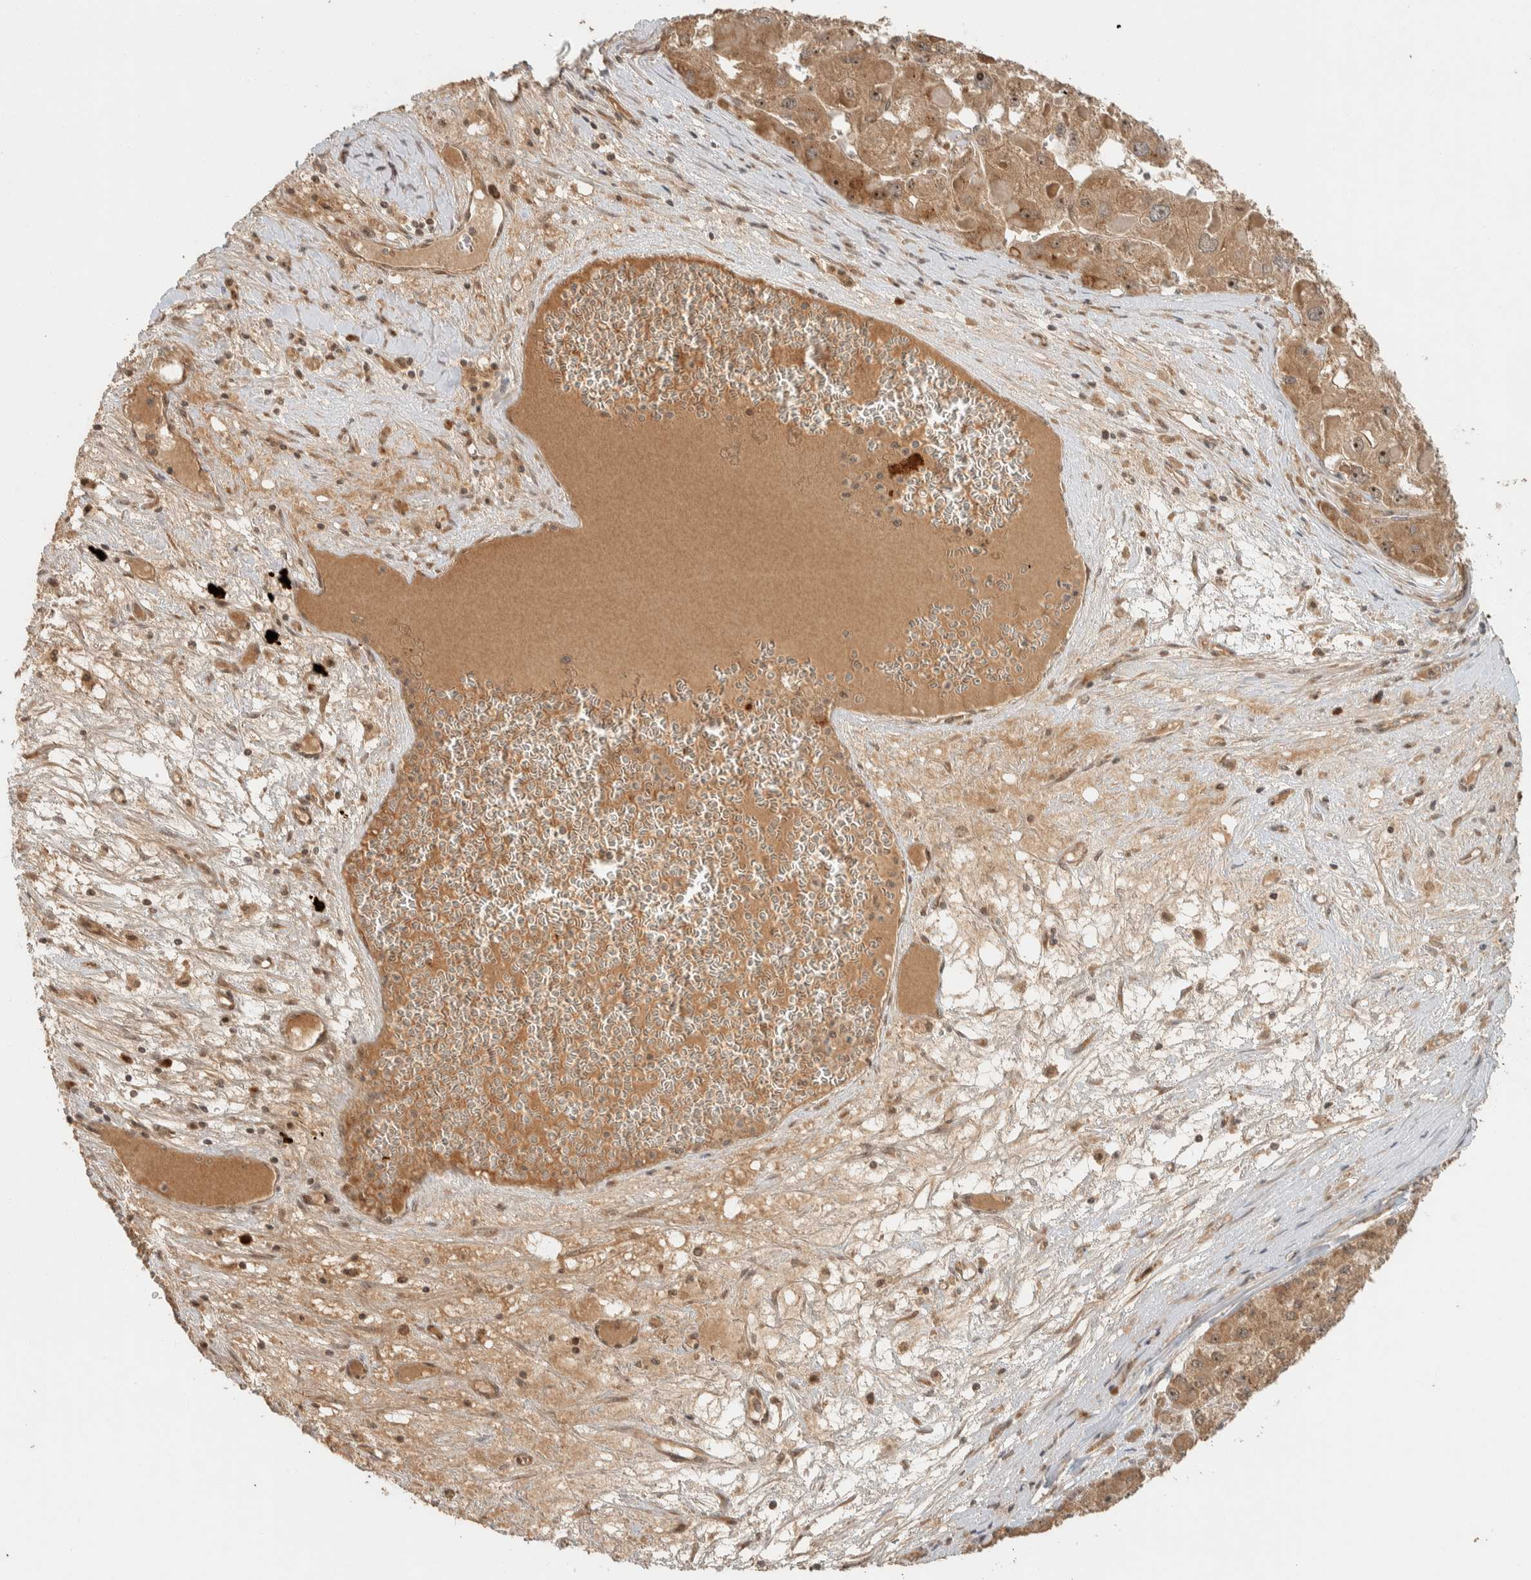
{"staining": {"intensity": "moderate", "quantity": ">75%", "location": "cytoplasmic/membranous"}, "tissue": "liver cancer", "cell_type": "Tumor cells", "image_type": "cancer", "snomed": [{"axis": "morphology", "description": "Carcinoma, Hepatocellular, NOS"}, {"axis": "topography", "description": "Liver"}], "caption": "Protein positivity by immunohistochemistry reveals moderate cytoplasmic/membranous staining in approximately >75% of tumor cells in liver cancer (hepatocellular carcinoma).", "gene": "ZBTB2", "patient": {"sex": "female", "age": 73}}